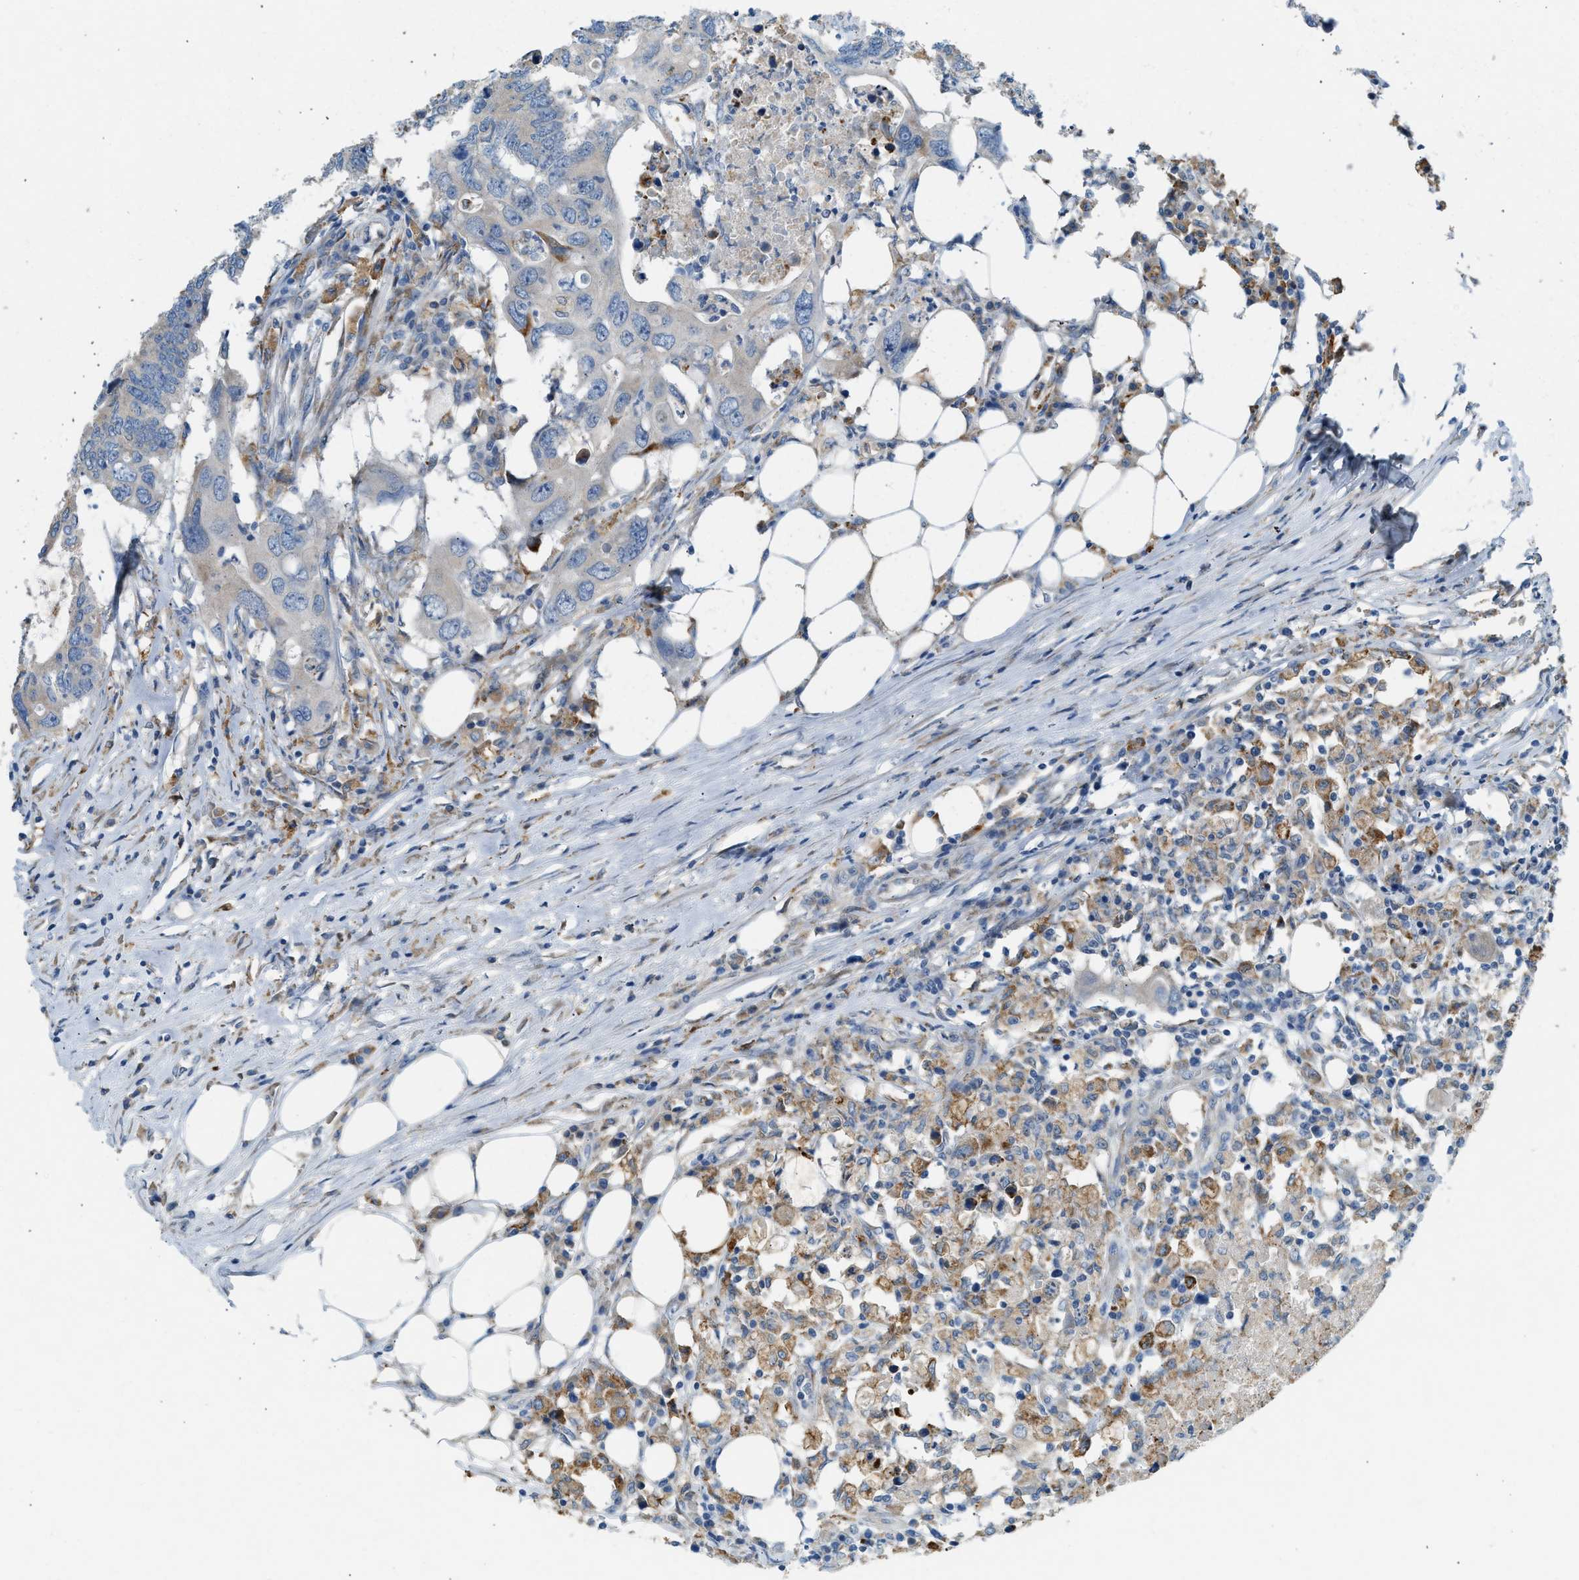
{"staining": {"intensity": "negative", "quantity": "none", "location": "none"}, "tissue": "colorectal cancer", "cell_type": "Tumor cells", "image_type": "cancer", "snomed": [{"axis": "morphology", "description": "Adenocarcinoma, NOS"}, {"axis": "topography", "description": "Colon"}], "caption": "High power microscopy histopathology image of an IHC histopathology image of colorectal adenocarcinoma, revealing no significant positivity in tumor cells.", "gene": "CTSB", "patient": {"sex": "male", "age": 71}}